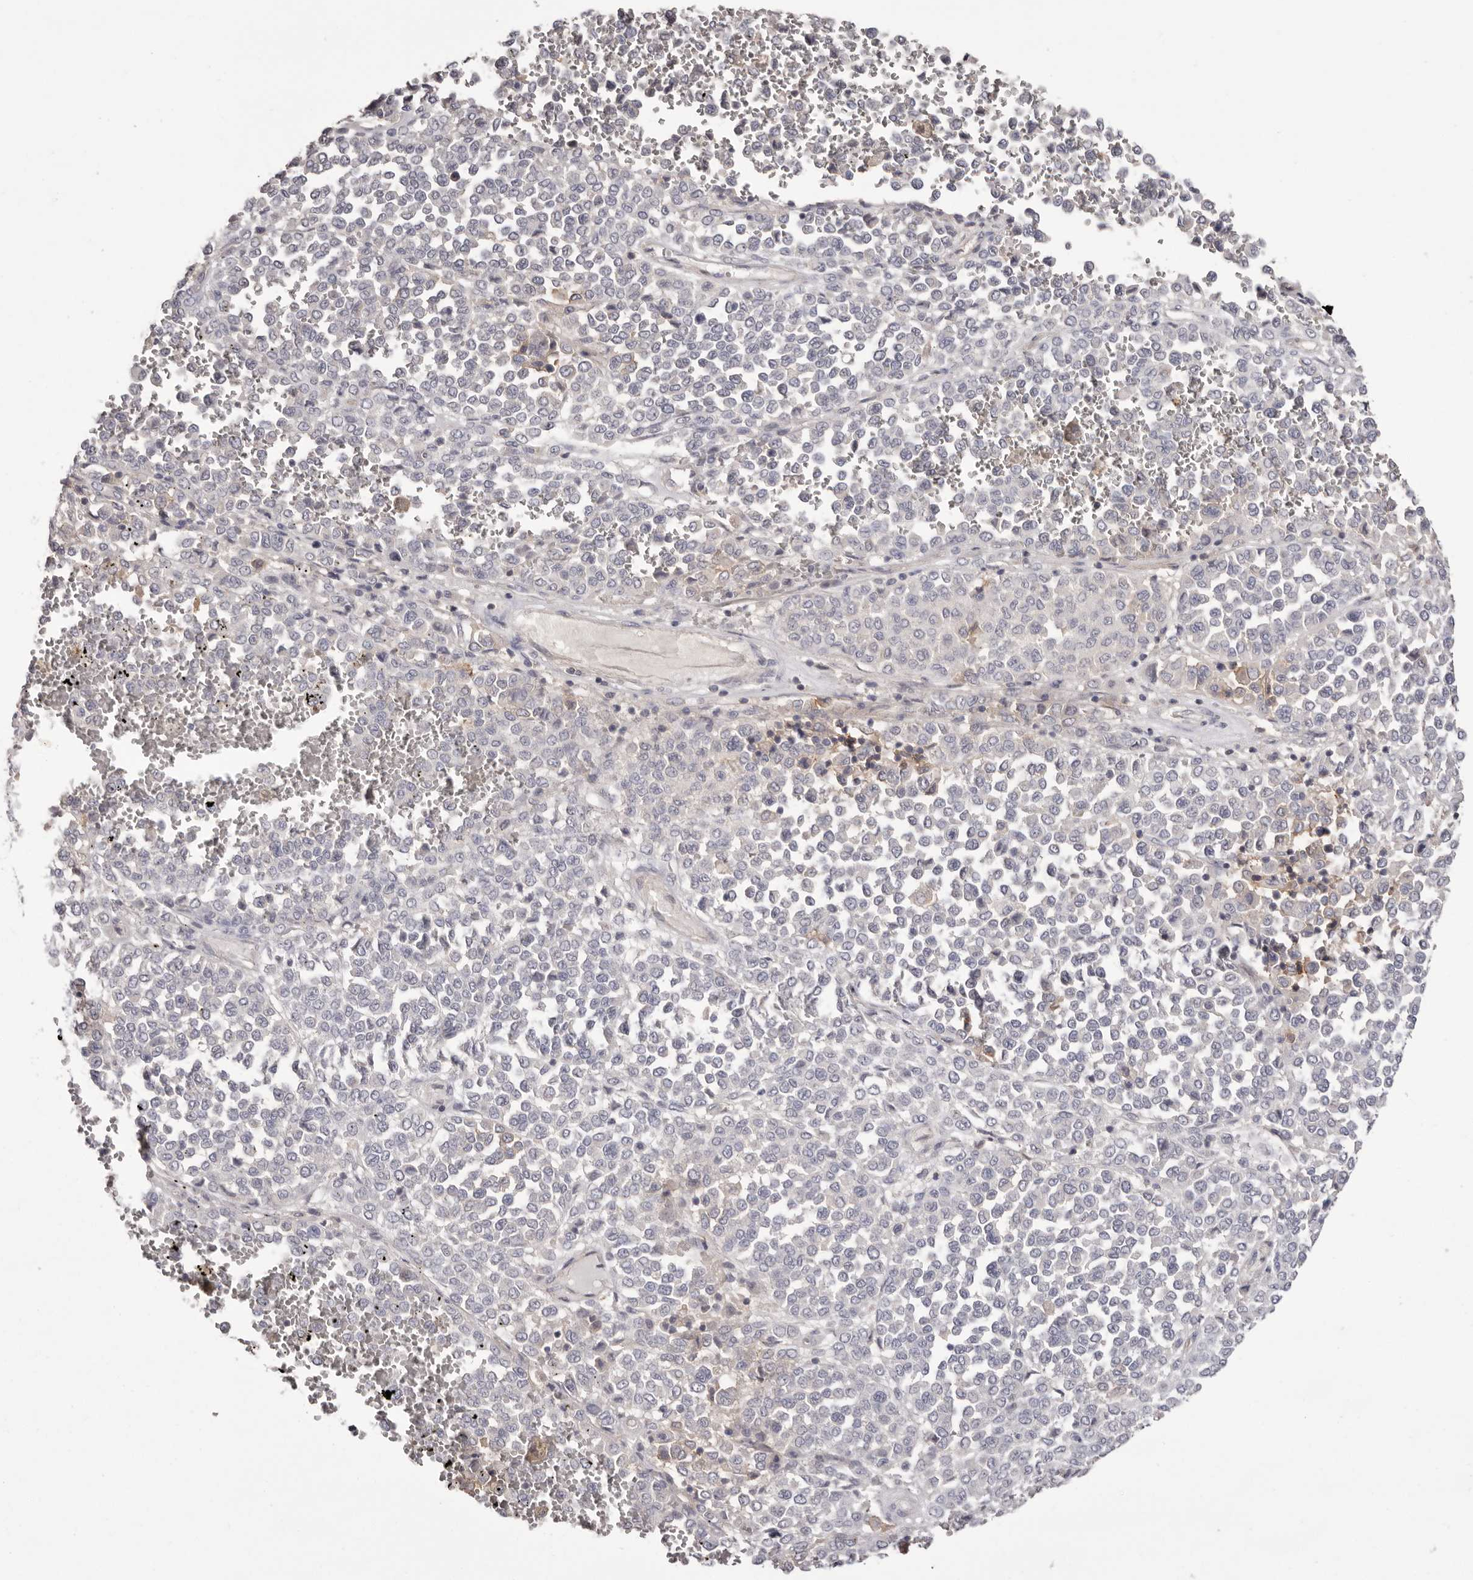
{"staining": {"intensity": "negative", "quantity": "none", "location": "none"}, "tissue": "melanoma", "cell_type": "Tumor cells", "image_type": "cancer", "snomed": [{"axis": "morphology", "description": "Malignant melanoma, Metastatic site"}, {"axis": "topography", "description": "Pancreas"}], "caption": "Malignant melanoma (metastatic site) stained for a protein using immunohistochemistry (IHC) reveals no staining tumor cells.", "gene": "MMACHC", "patient": {"sex": "female", "age": 30}}